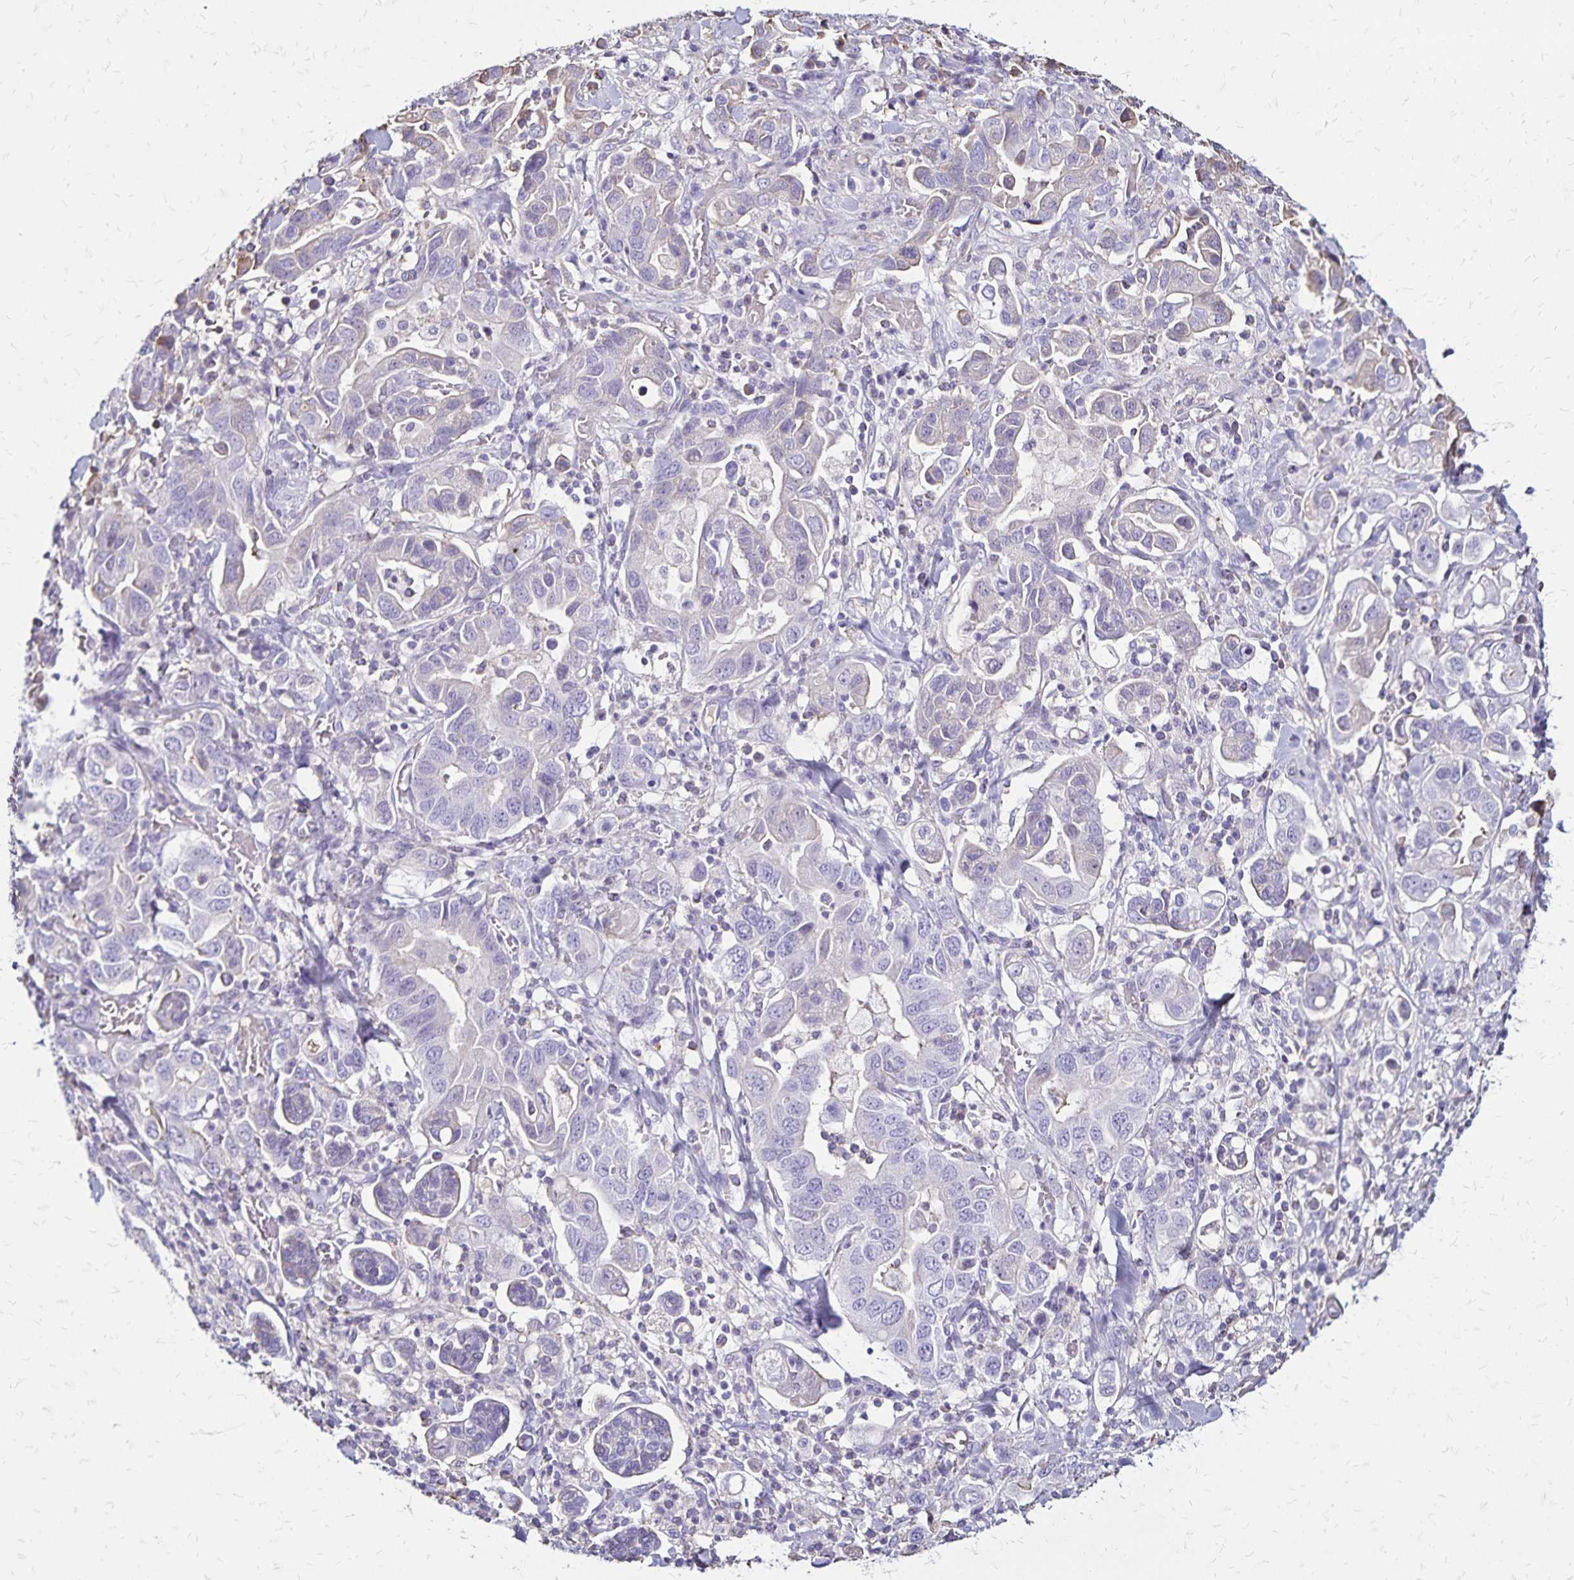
{"staining": {"intensity": "negative", "quantity": "none", "location": "none"}, "tissue": "stomach cancer", "cell_type": "Tumor cells", "image_type": "cancer", "snomed": [{"axis": "morphology", "description": "Adenocarcinoma, NOS"}, {"axis": "topography", "description": "Stomach, upper"}, {"axis": "topography", "description": "Stomach"}], "caption": "Tumor cells are negative for brown protein staining in stomach cancer (adenocarcinoma).", "gene": "KISS1", "patient": {"sex": "male", "age": 62}}